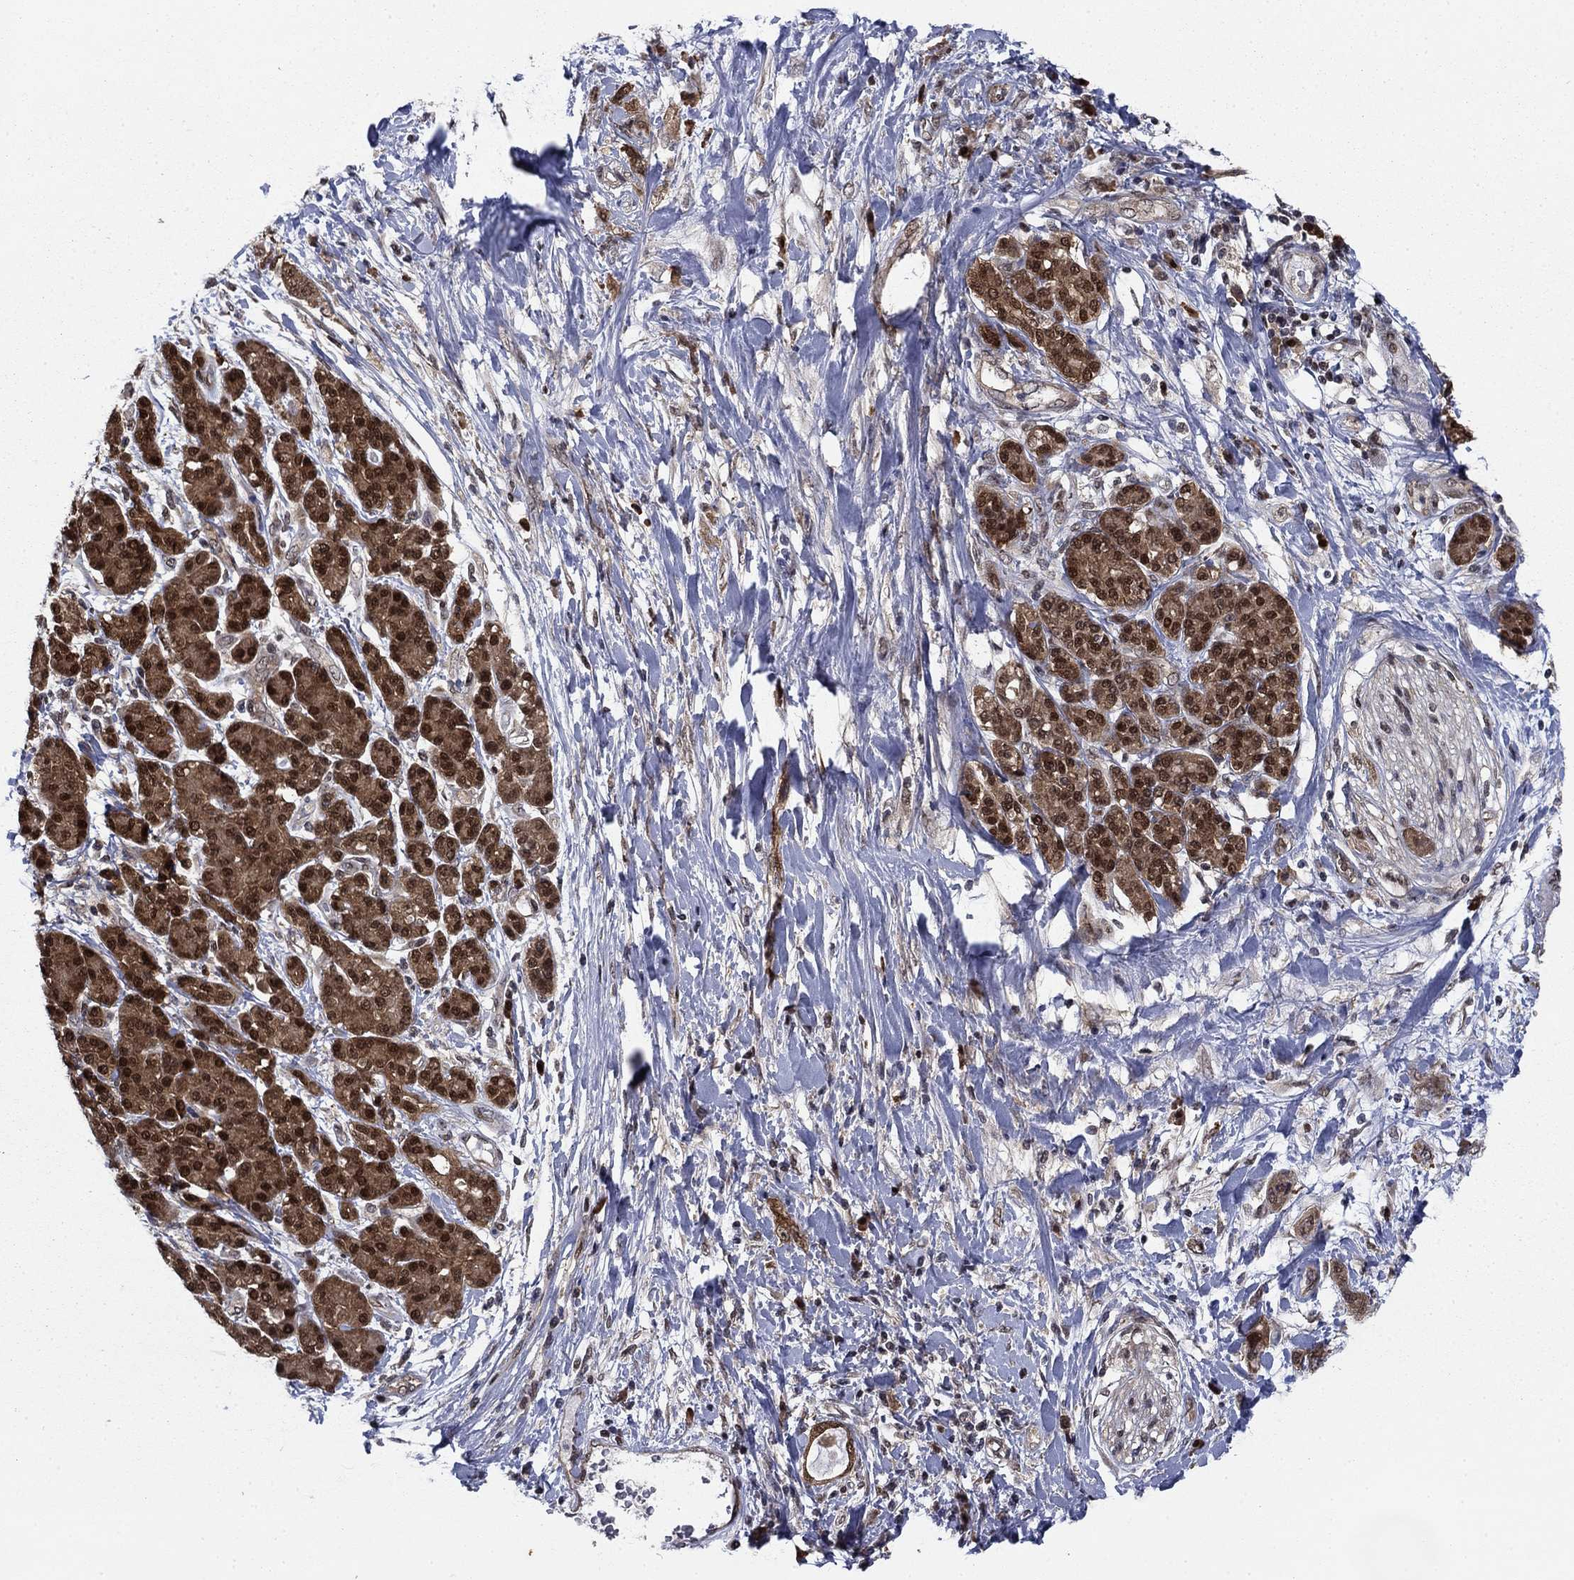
{"staining": {"intensity": "strong", "quantity": ">75%", "location": "cytoplasmic/membranous,nuclear"}, "tissue": "pancreatic cancer", "cell_type": "Tumor cells", "image_type": "cancer", "snomed": [{"axis": "morphology", "description": "Adenocarcinoma, NOS"}, {"axis": "topography", "description": "Pancreas"}], "caption": "Immunohistochemistry (DAB (3,3'-diaminobenzidine)) staining of pancreatic cancer shows strong cytoplasmic/membranous and nuclear protein staining in approximately >75% of tumor cells.", "gene": "FKBP4", "patient": {"sex": "female", "age": 56}}